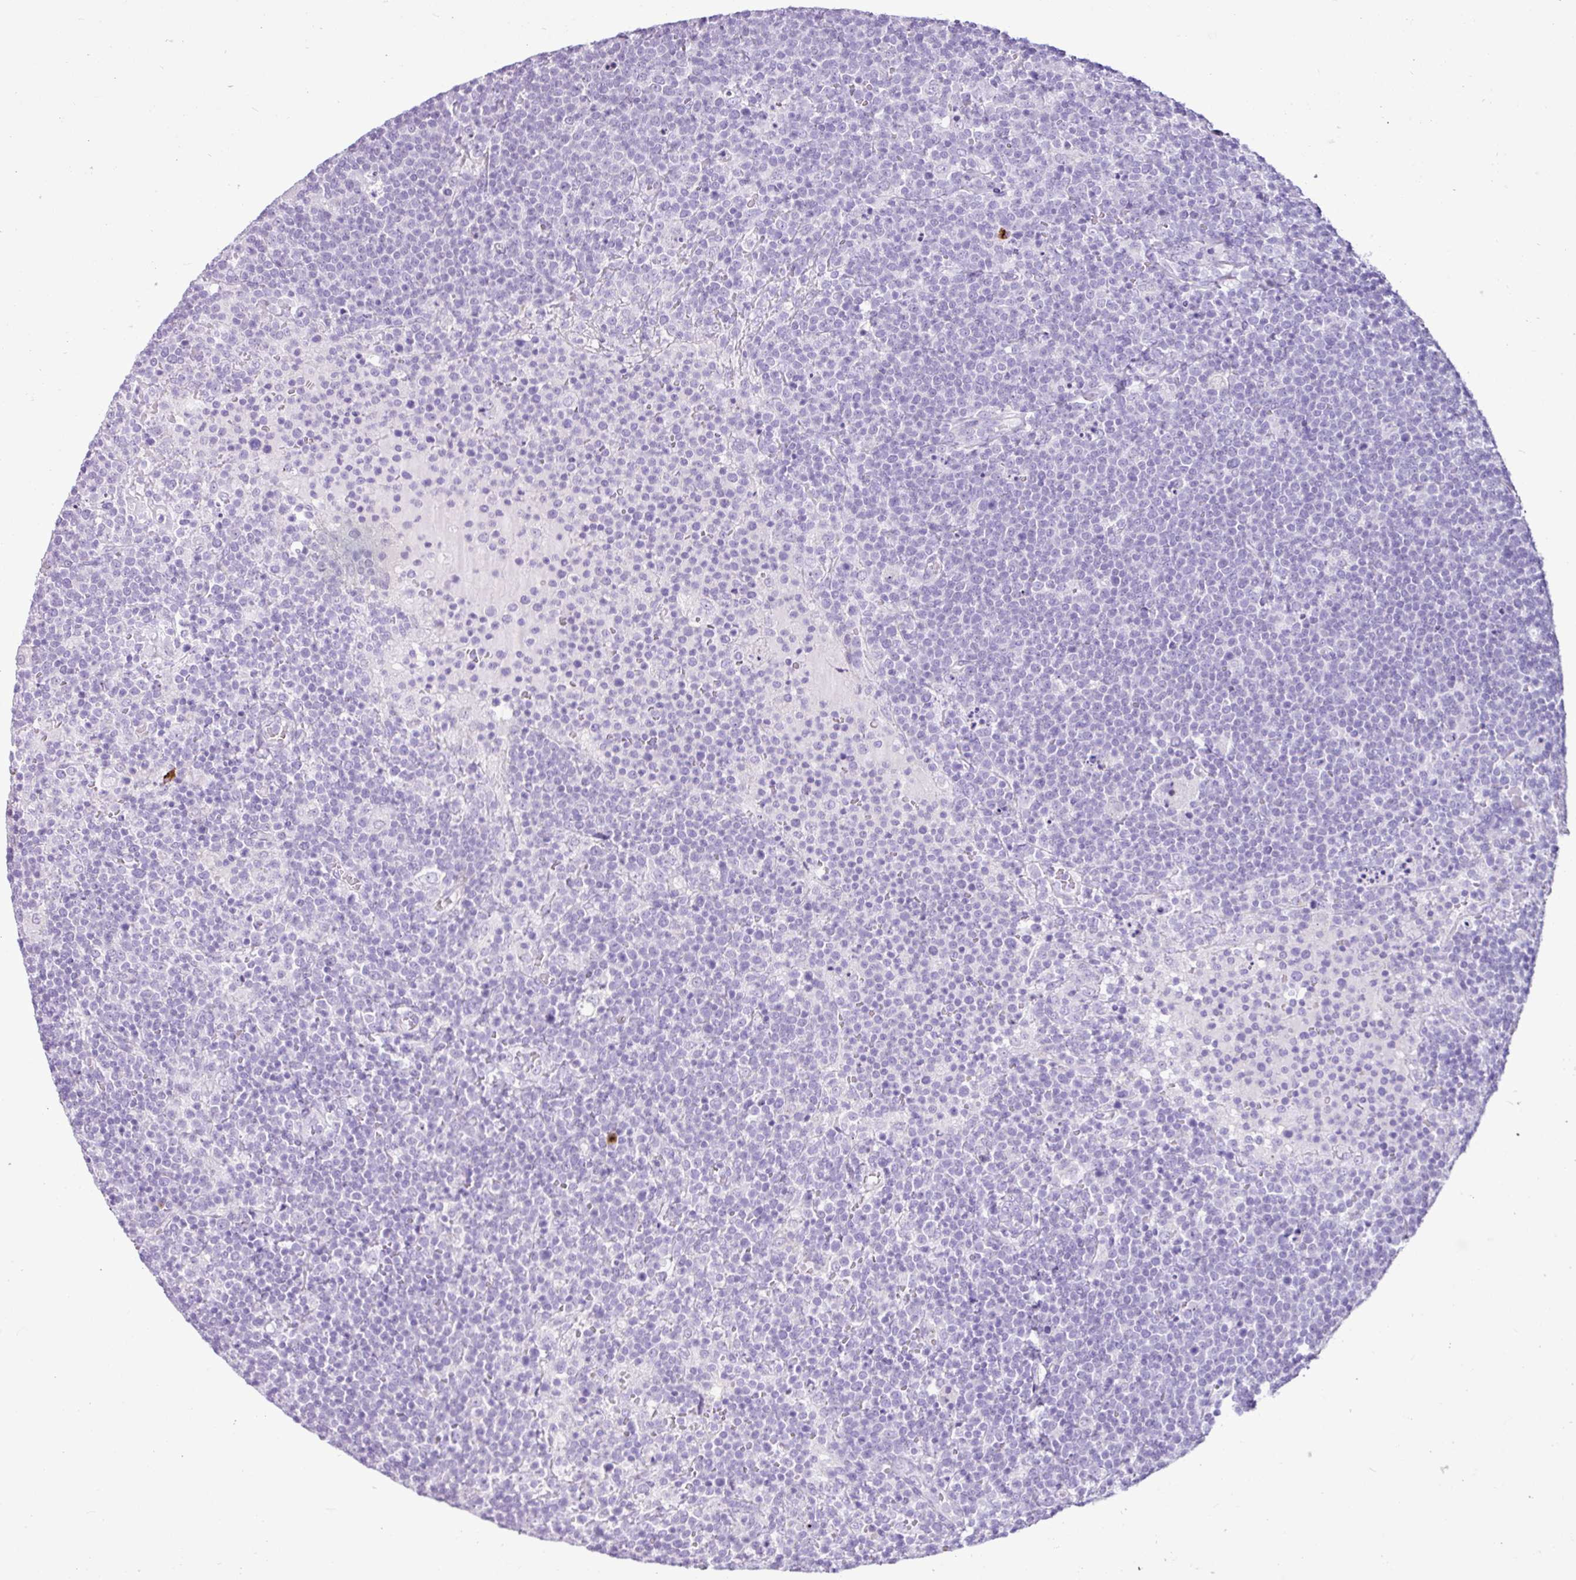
{"staining": {"intensity": "negative", "quantity": "none", "location": "none"}, "tissue": "lymphoma", "cell_type": "Tumor cells", "image_type": "cancer", "snomed": [{"axis": "morphology", "description": "Malignant lymphoma, non-Hodgkin's type, High grade"}, {"axis": "topography", "description": "Lymph node"}], "caption": "Immunohistochemistry (IHC) photomicrograph of neoplastic tissue: human malignant lymphoma, non-Hodgkin's type (high-grade) stained with DAB (3,3'-diaminobenzidine) reveals no significant protein positivity in tumor cells.", "gene": "LILRB4", "patient": {"sex": "male", "age": 61}}